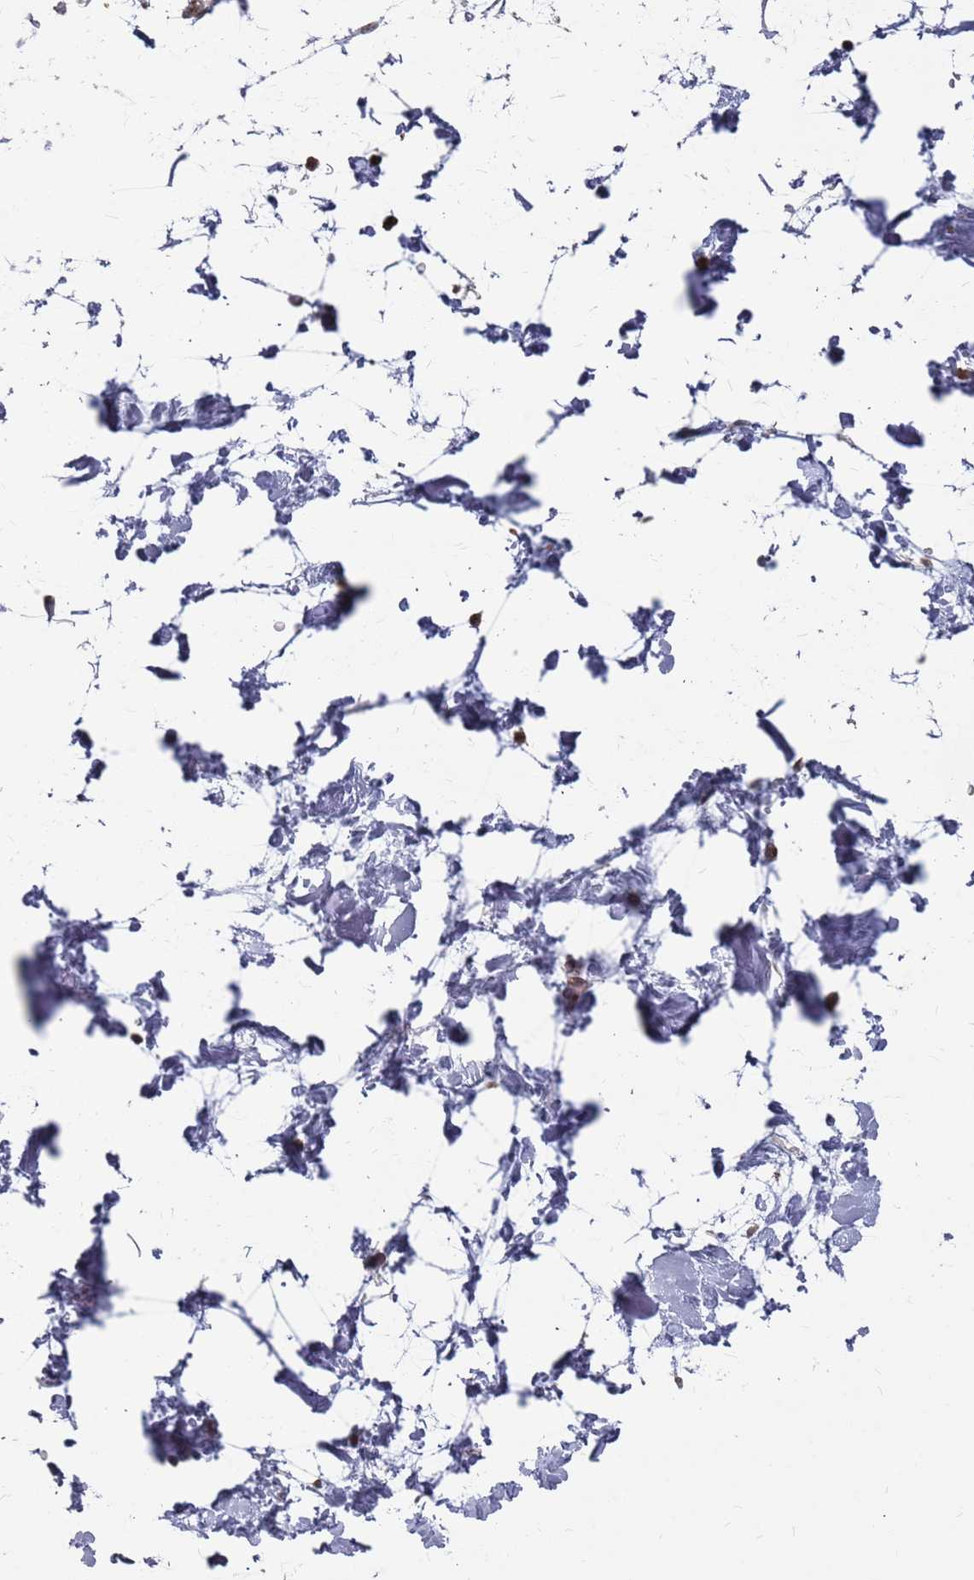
{"staining": {"intensity": "moderate", "quantity": ">75%", "location": "cytoplasmic/membranous"}, "tissue": "adipose tissue", "cell_type": "Adipocytes", "image_type": "normal", "snomed": [{"axis": "morphology", "description": "Normal tissue, NOS"}, {"axis": "topography", "description": "Soft tissue"}], "caption": "IHC staining of benign adipose tissue, which exhibits medium levels of moderate cytoplasmic/membranous positivity in approximately >75% of adipocytes indicating moderate cytoplasmic/membranous protein expression. The staining was performed using DAB (3,3'-diaminobenzidine) (brown) for protein detection and nuclei were counterstained in hematoxylin (blue).", "gene": "FMO4", "patient": {"sex": "male", "age": 72}}